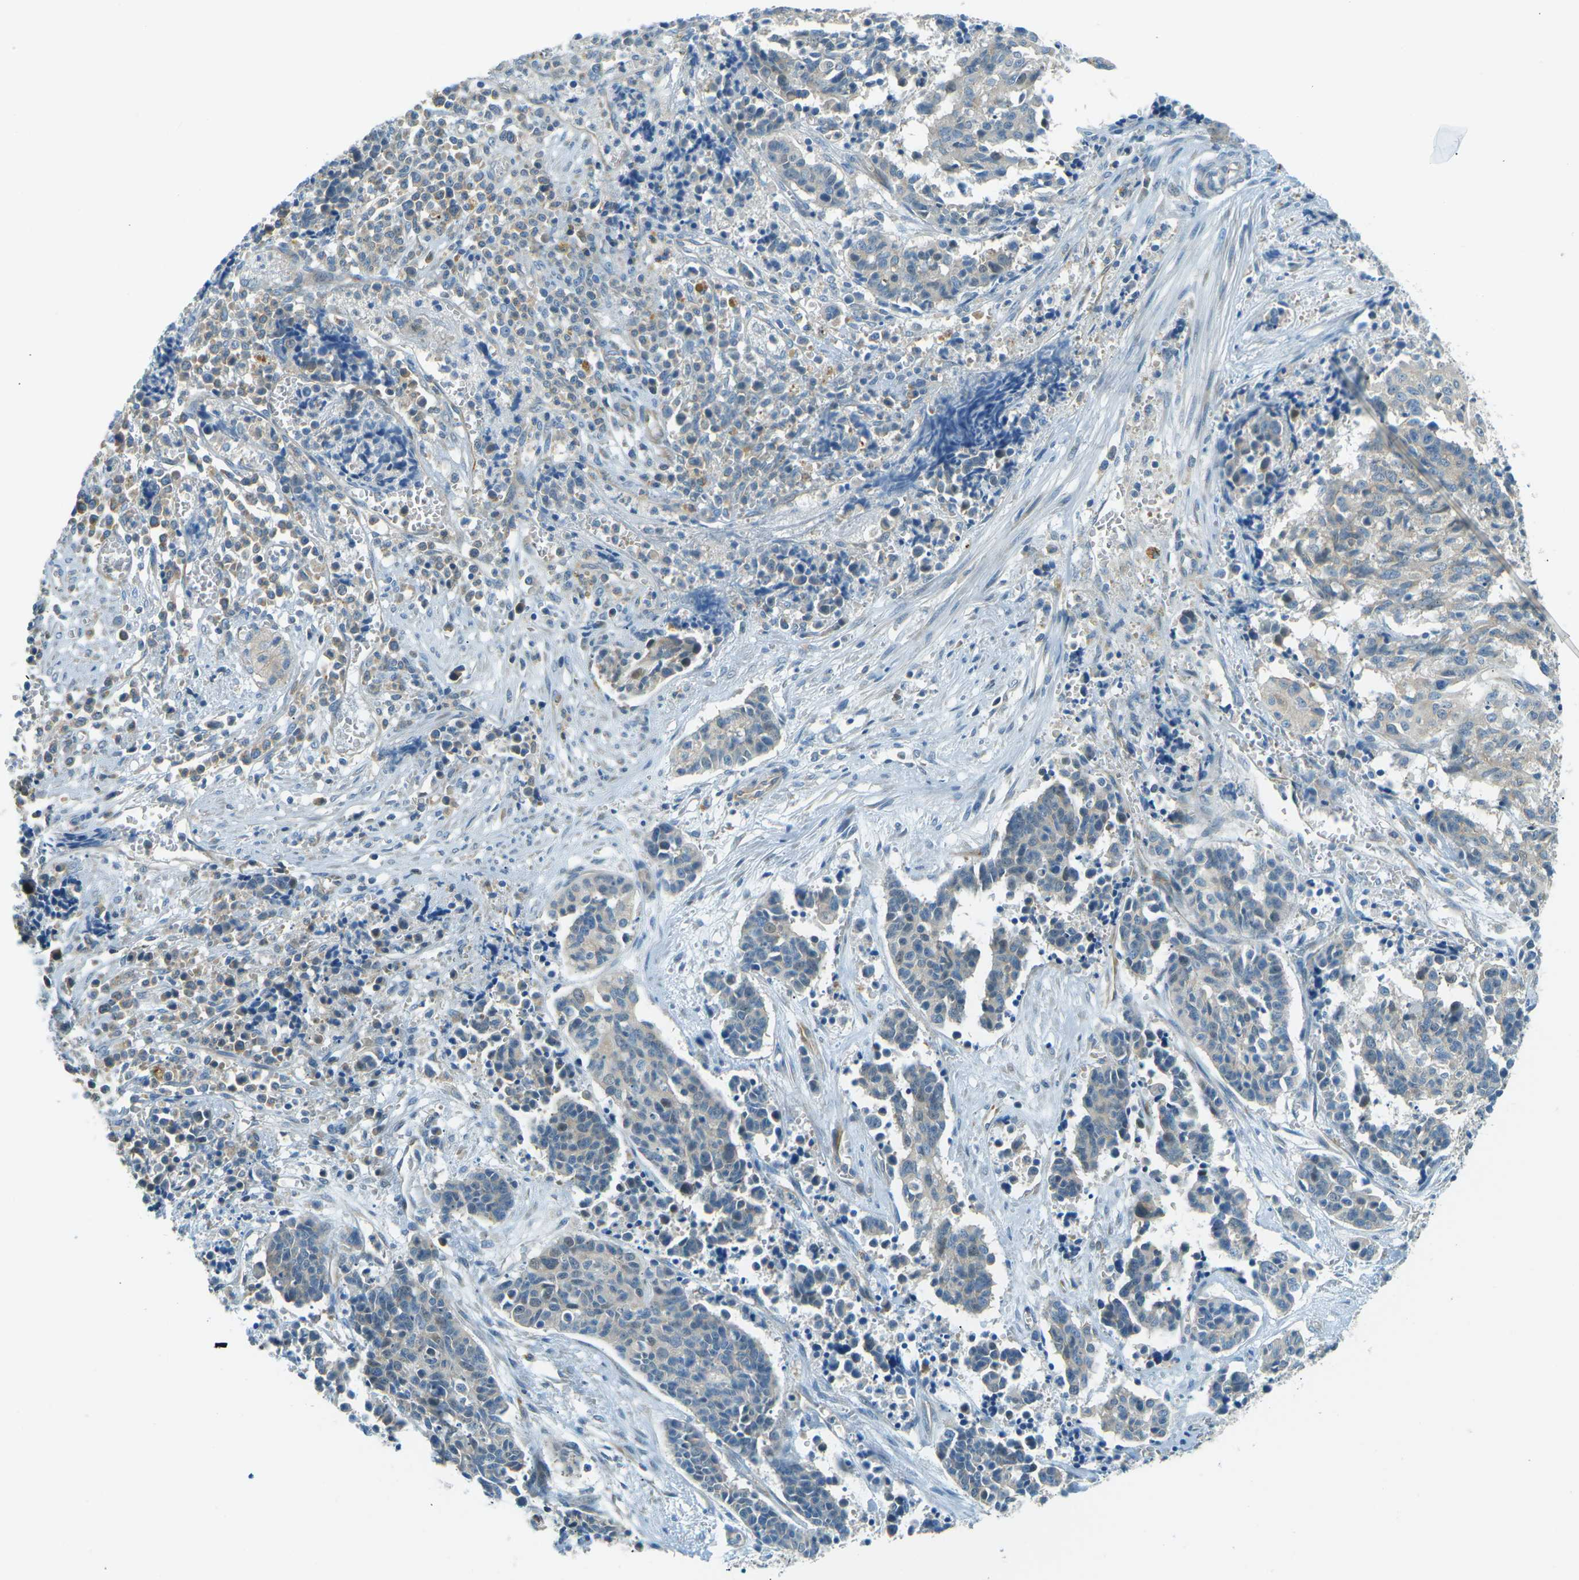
{"staining": {"intensity": "weak", "quantity": "<25%", "location": "cytoplasmic/membranous"}, "tissue": "cervical cancer", "cell_type": "Tumor cells", "image_type": "cancer", "snomed": [{"axis": "morphology", "description": "Squamous cell carcinoma, NOS"}, {"axis": "topography", "description": "Cervix"}], "caption": "Tumor cells show no significant protein expression in cervical squamous cell carcinoma.", "gene": "ZNF367", "patient": {"sex": "female", "age": 35}}